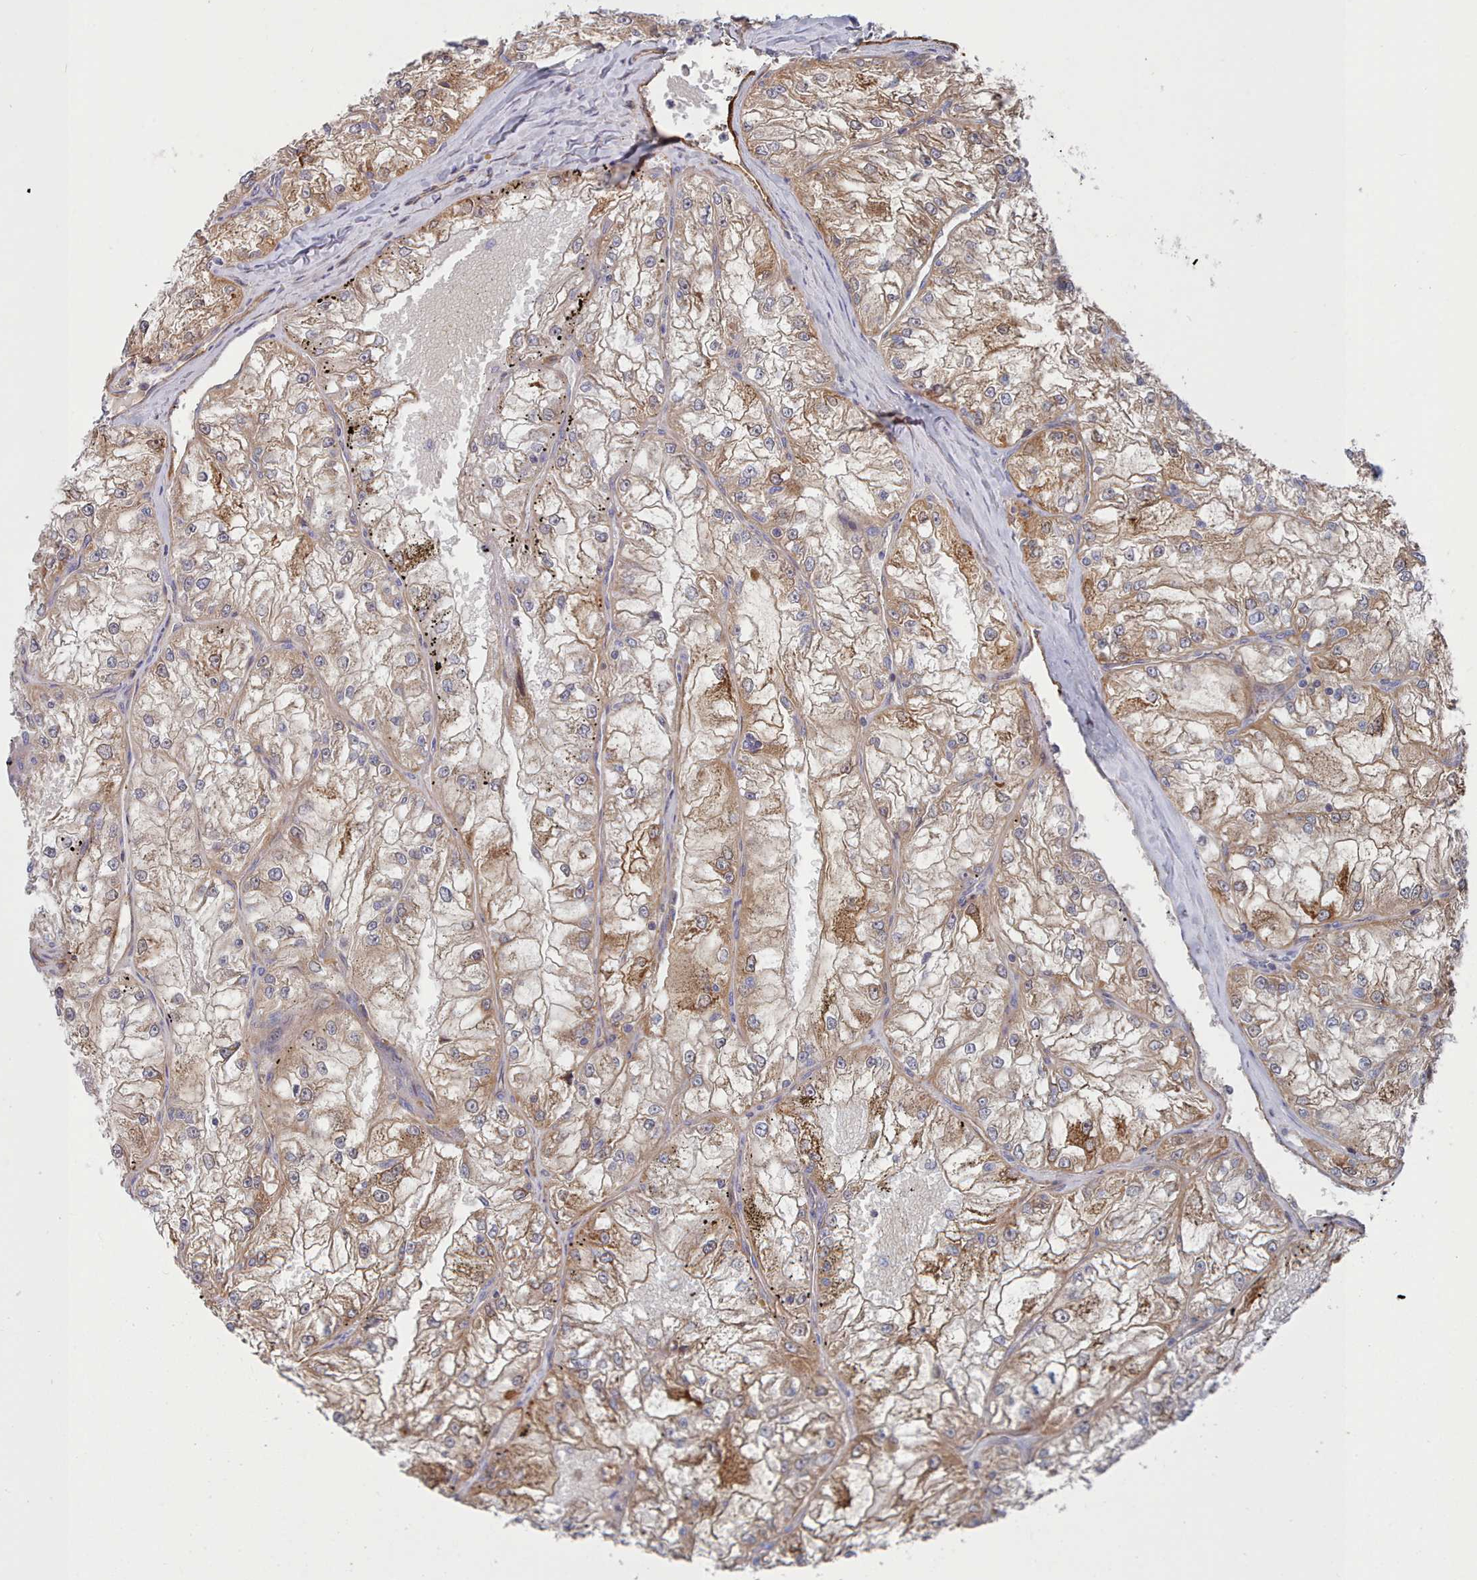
{"staining": {"intensity": "moderate", "quantity": ">75%", "location": "cytoplasmic/membranous"}, "tissue": "renal cancer", "cell_type": "Tumor cells", "image_type": "cancer", "snomed": [{"axis": "morphology", "description": "Adenocarcinoma, NOS"}, {"axis": "topography", "description": "Kidney"}], "caption": "Immunohistochemical staining of adenocarcinoma (renal) reveals medium levels of moderate cytoplasmic/membranous positivity in approximately >75% of tumor cells.", "gene": "G6PC1", "patient": {"sex": "female", "age": 72}}